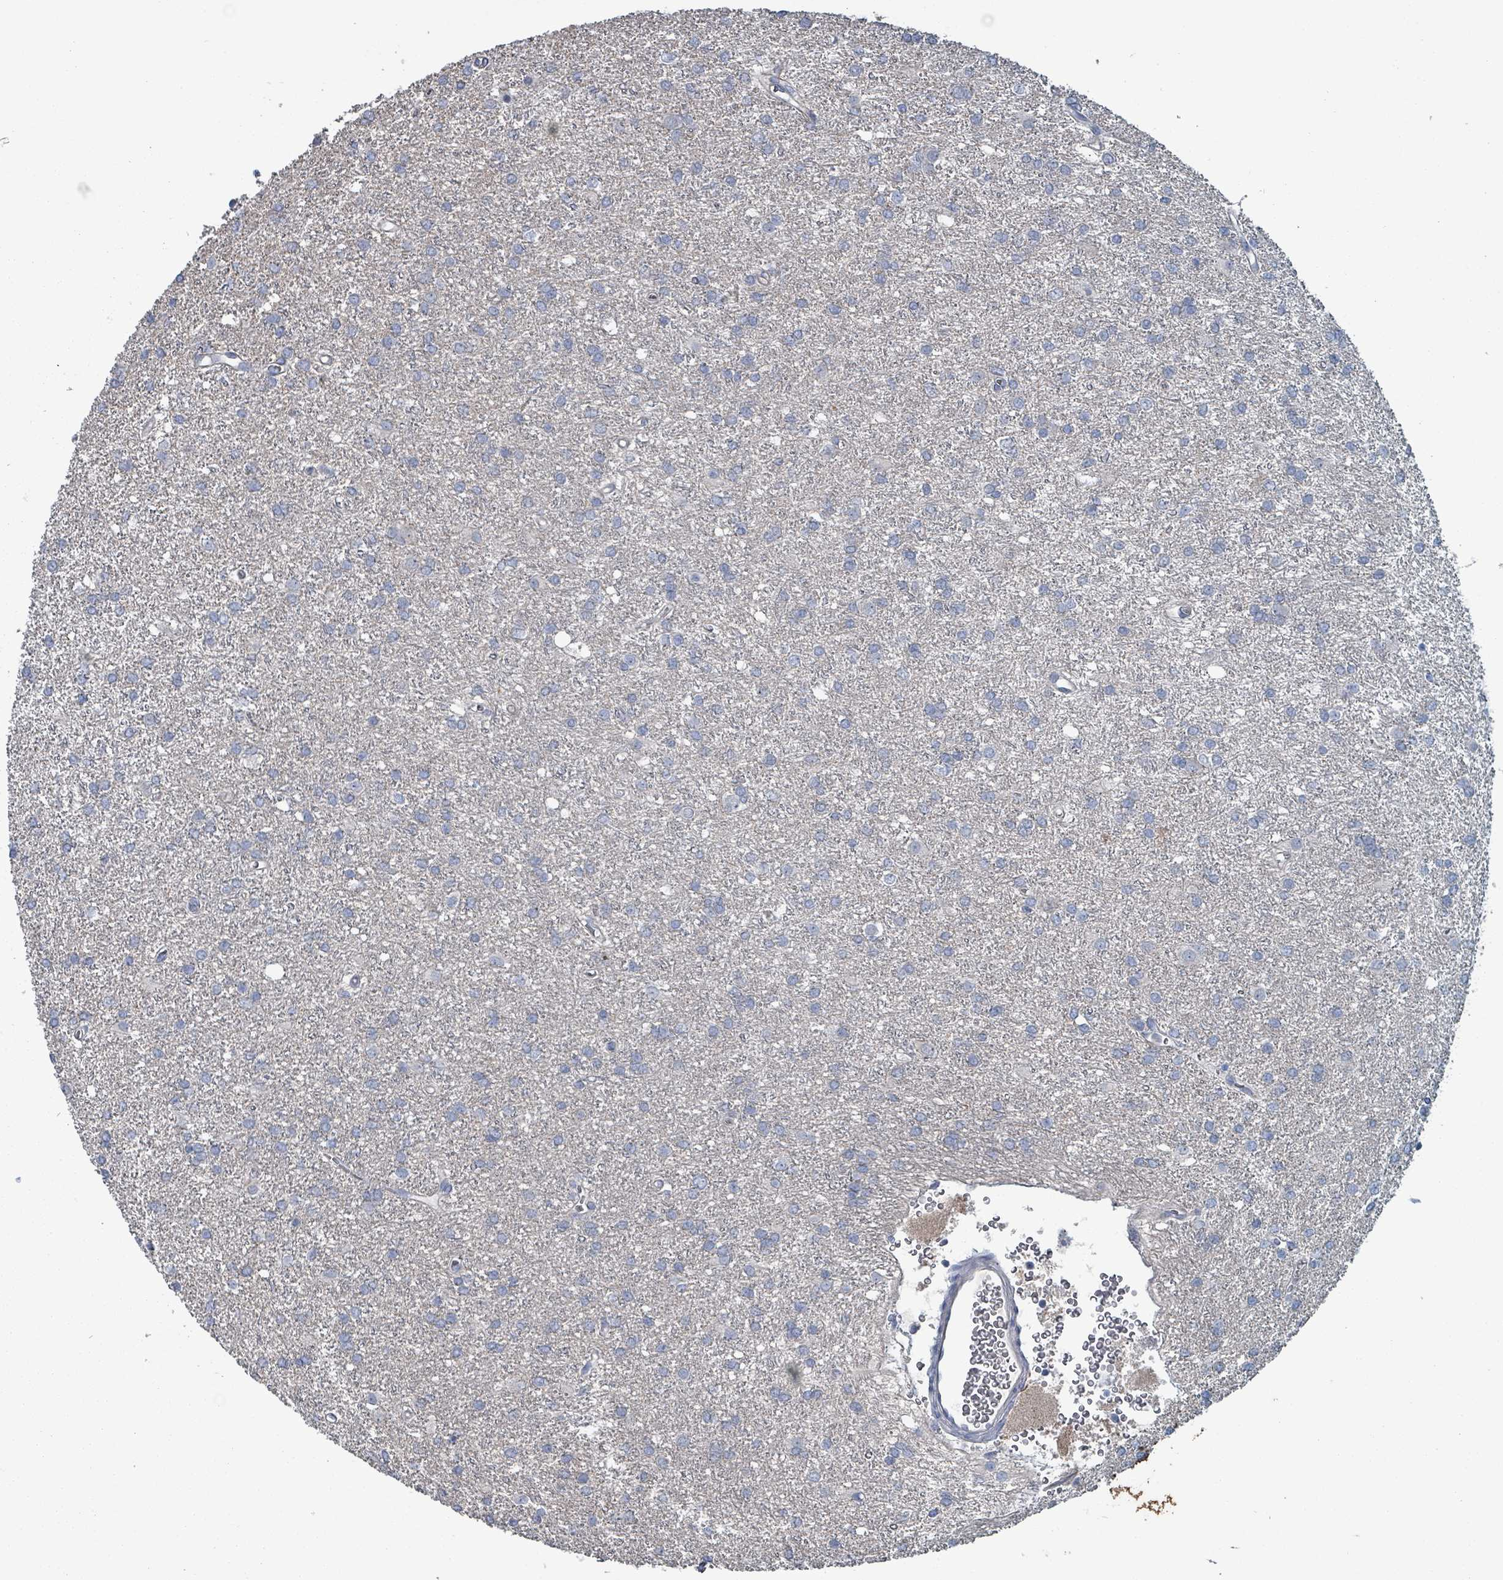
{"staining": {"intensity": "negative", "quantity": "none", "location": "none"}, "tissue": "glioma", "cell_type": "Tumor cells", "image_type": "cancer", "snomed": [{"axis": "morphology", "description": "Glioma, malignant, High grade"}, {"axis": "topography", "description": "Brain"}], "caption": "Tumor cells show no significant staining in malignant high-grade glioma.", "gene": "TAAR5", "patient": {"sex": "female", "age": 50}}